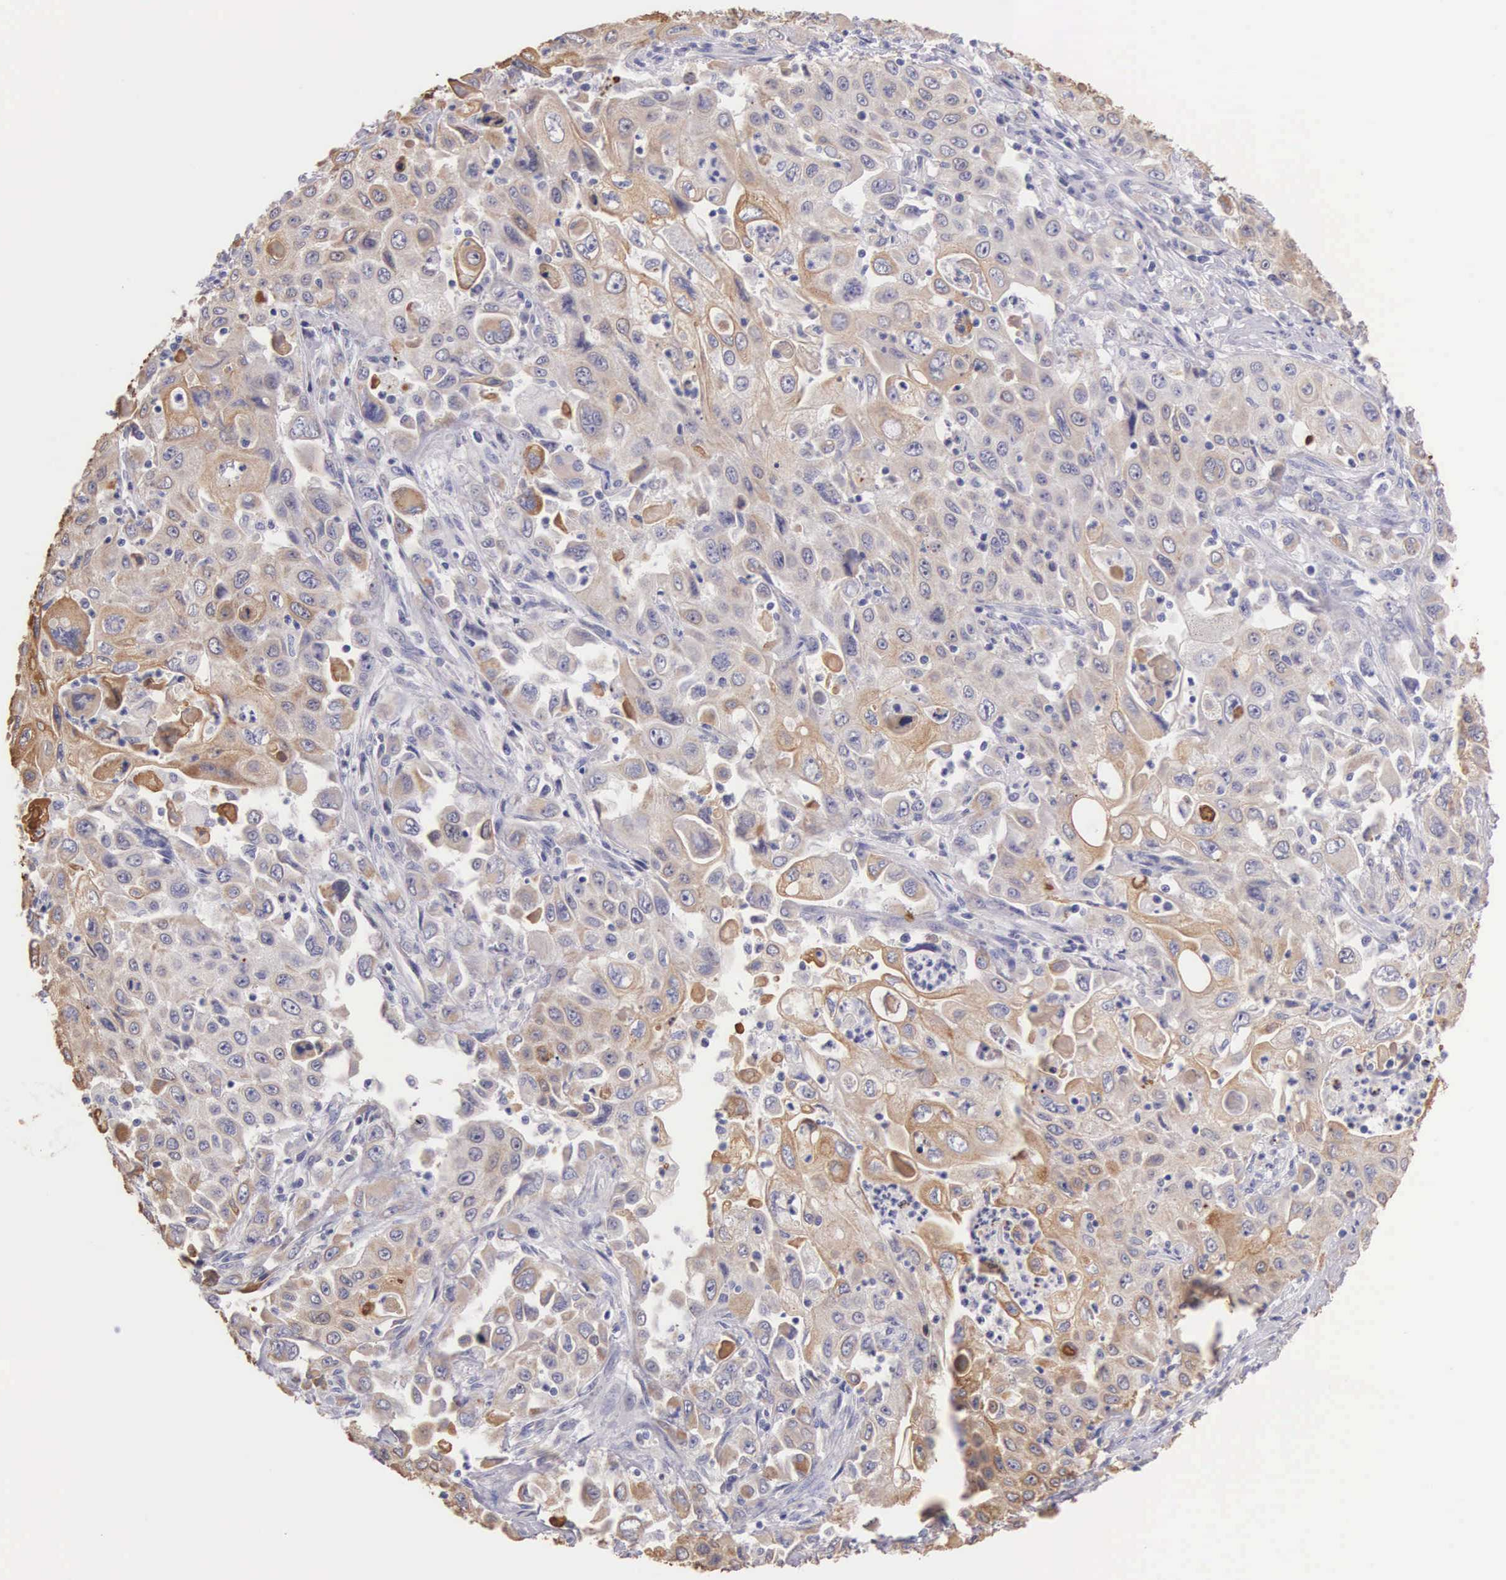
{"staining": {"intensity": "moderate", "quantity": "25%-75%", "location": "cytoplasmic/membranous"}, "tissue": "pancreatic cancer", "cell_type": "Tumor cells", "image_type": "cancer", "snomed": [{"axis": "morphology", "description": "Adenocarcinoma, NOS"}, {"axis": "topography", "description": "Pancreas"}], "caption": "Immunohistochemical staining of human pancreatic cancer (adenocarcinoma) exhibits medium levels of moderate cytoplasmic/membranous staining in approximately 25%-75% of tumor cells. (Stains: DAB (3,3'-diaminobenzidine) in brown, nuclei in blue, Microscopy: brightfield microscopy at high magnification).", "gene": "PIR", "patient": {"sex": "male", "age": 70}}